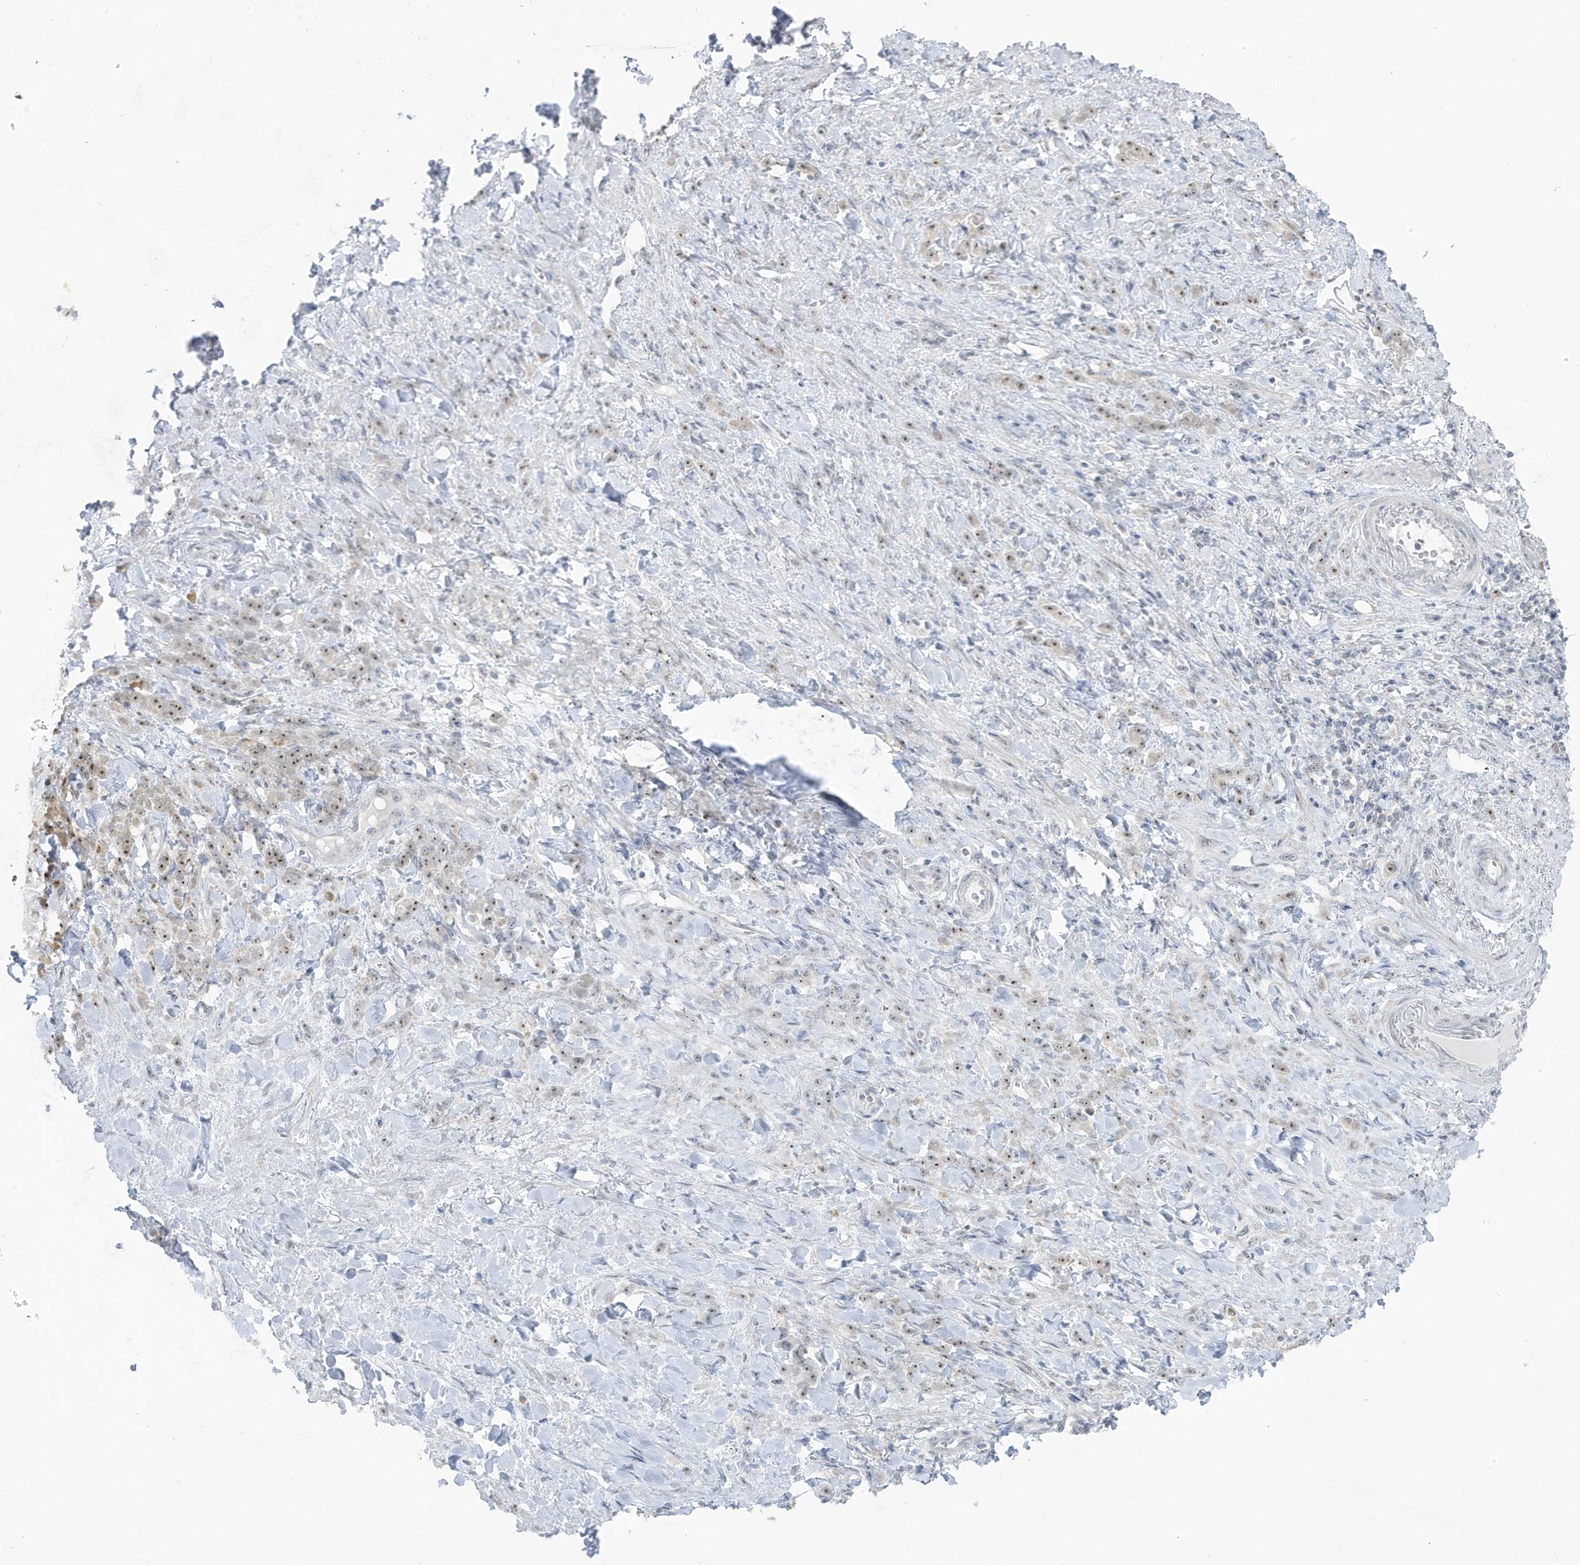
{"staining": {"intensity": "moderate", "quantity": "25%-75%", "location": "nuclear"}, "tissue": "stomach cancer", "cell_type": "Tumor cells", "image_type": "cancer", "snomed": [{"axis": "morphology", "description": "Normal tissue, NOS"}, {"axis": "morphology", "description": "Adenocarcinoma, NOS"}, {"axis": "topography", "description": "Stomach"}], "caption": "Human stomach cancer (adenocarcinoma) stained with a protein marker reveals moderate staining in tumor cells.", "gene": "TSEN15", "patient": {"sex": "male", "age": 82}}